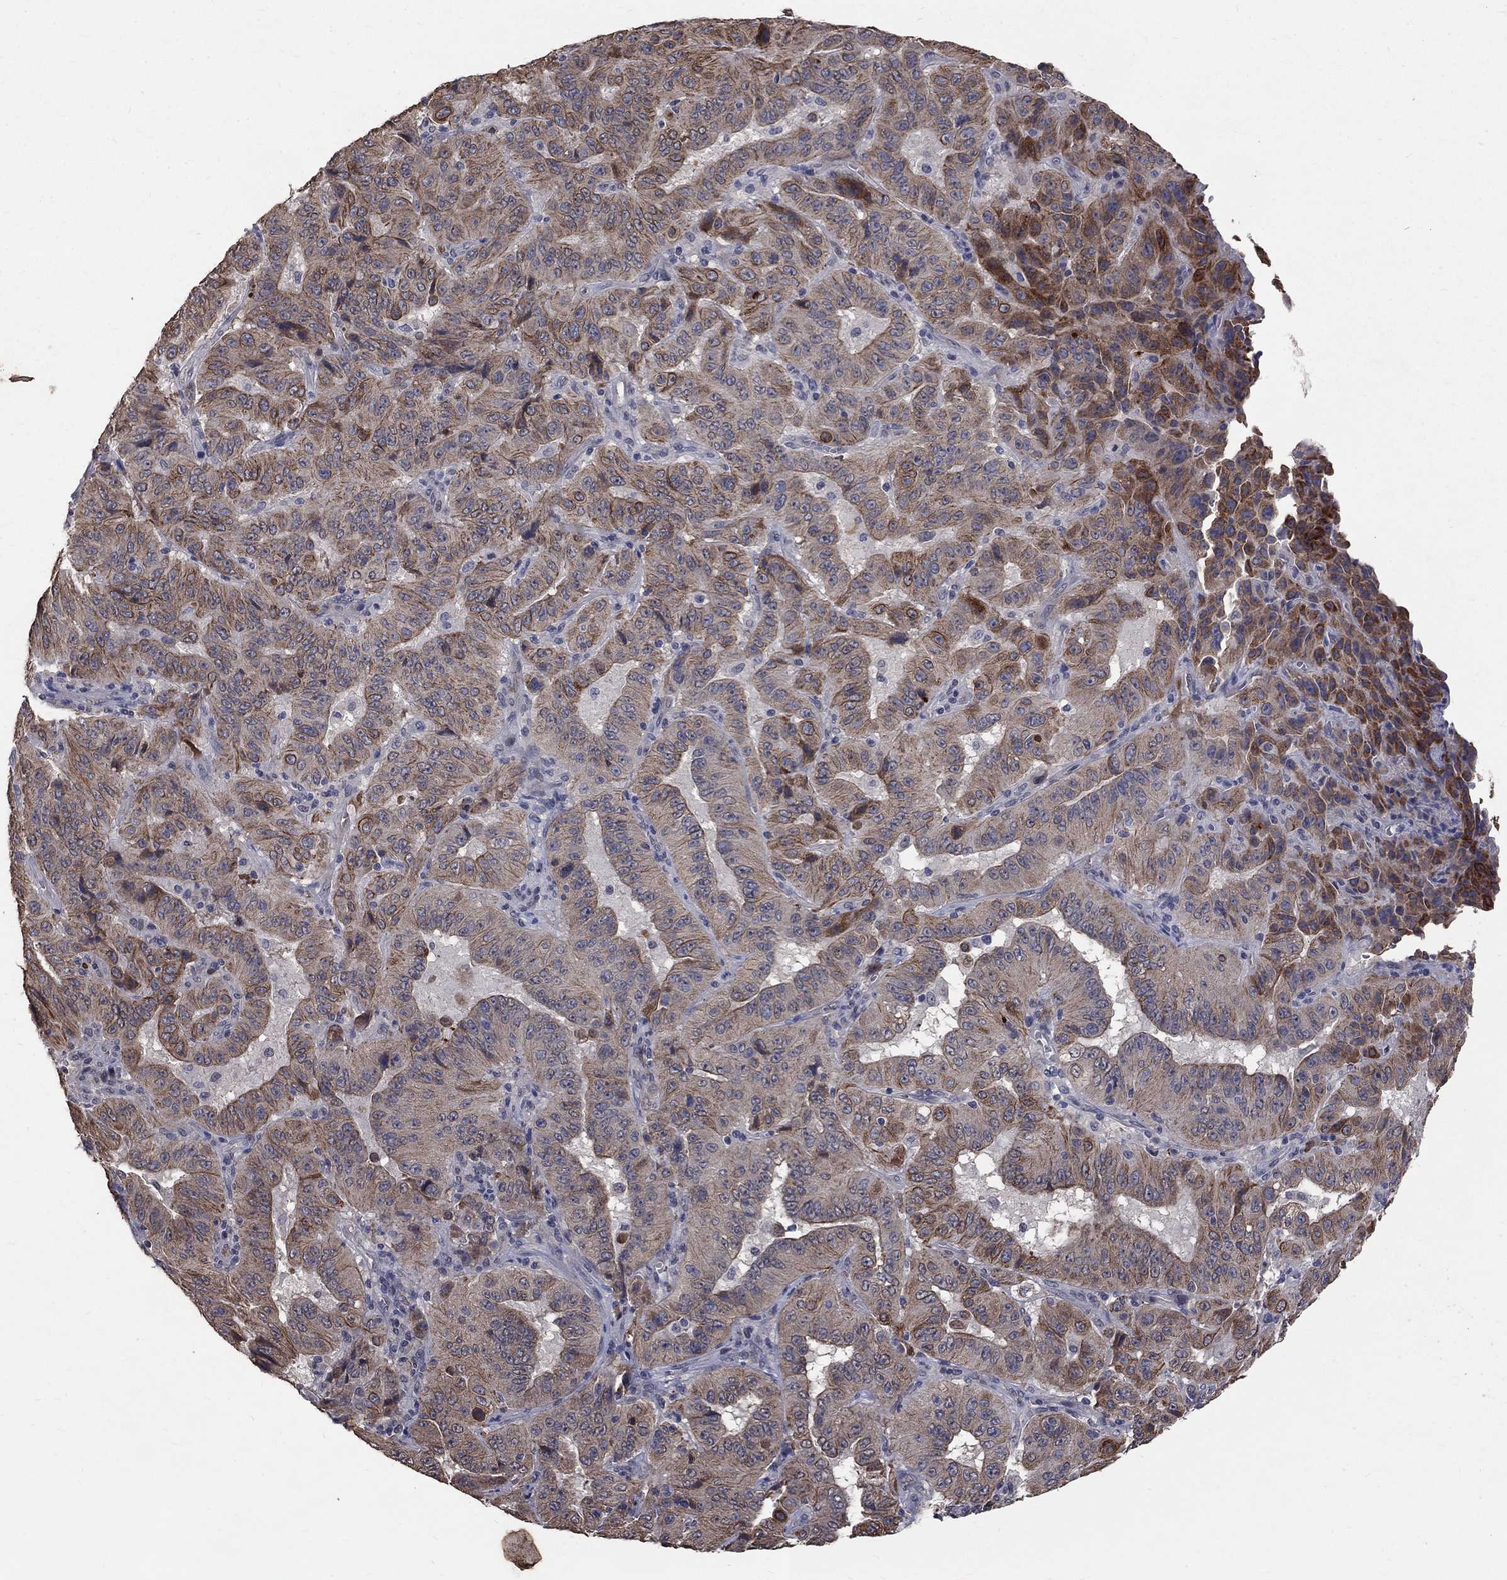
{"staining": {"intensity": "strong", "quantity": "25%-75%", "location": "cytoplasmic/membranous"}, "tissue": "pancreatic cancer", "cell_type": "Tumor cells", "image_type": "cancer", "snomed": [{"axis": "morphology", "description": "Adenocarcinoma, NOS"}, {"axis": "topography", "description": "Pancreas"}], "caption": "Immunohistochemical staining of human adenocarcinoma (pancreatic) exhibits strong cytoplasmic/membranous protein staining in about 25%-75% of tumor cells.", "gene": "CHST5", "patient": {"sex": "male", "age": 63}}